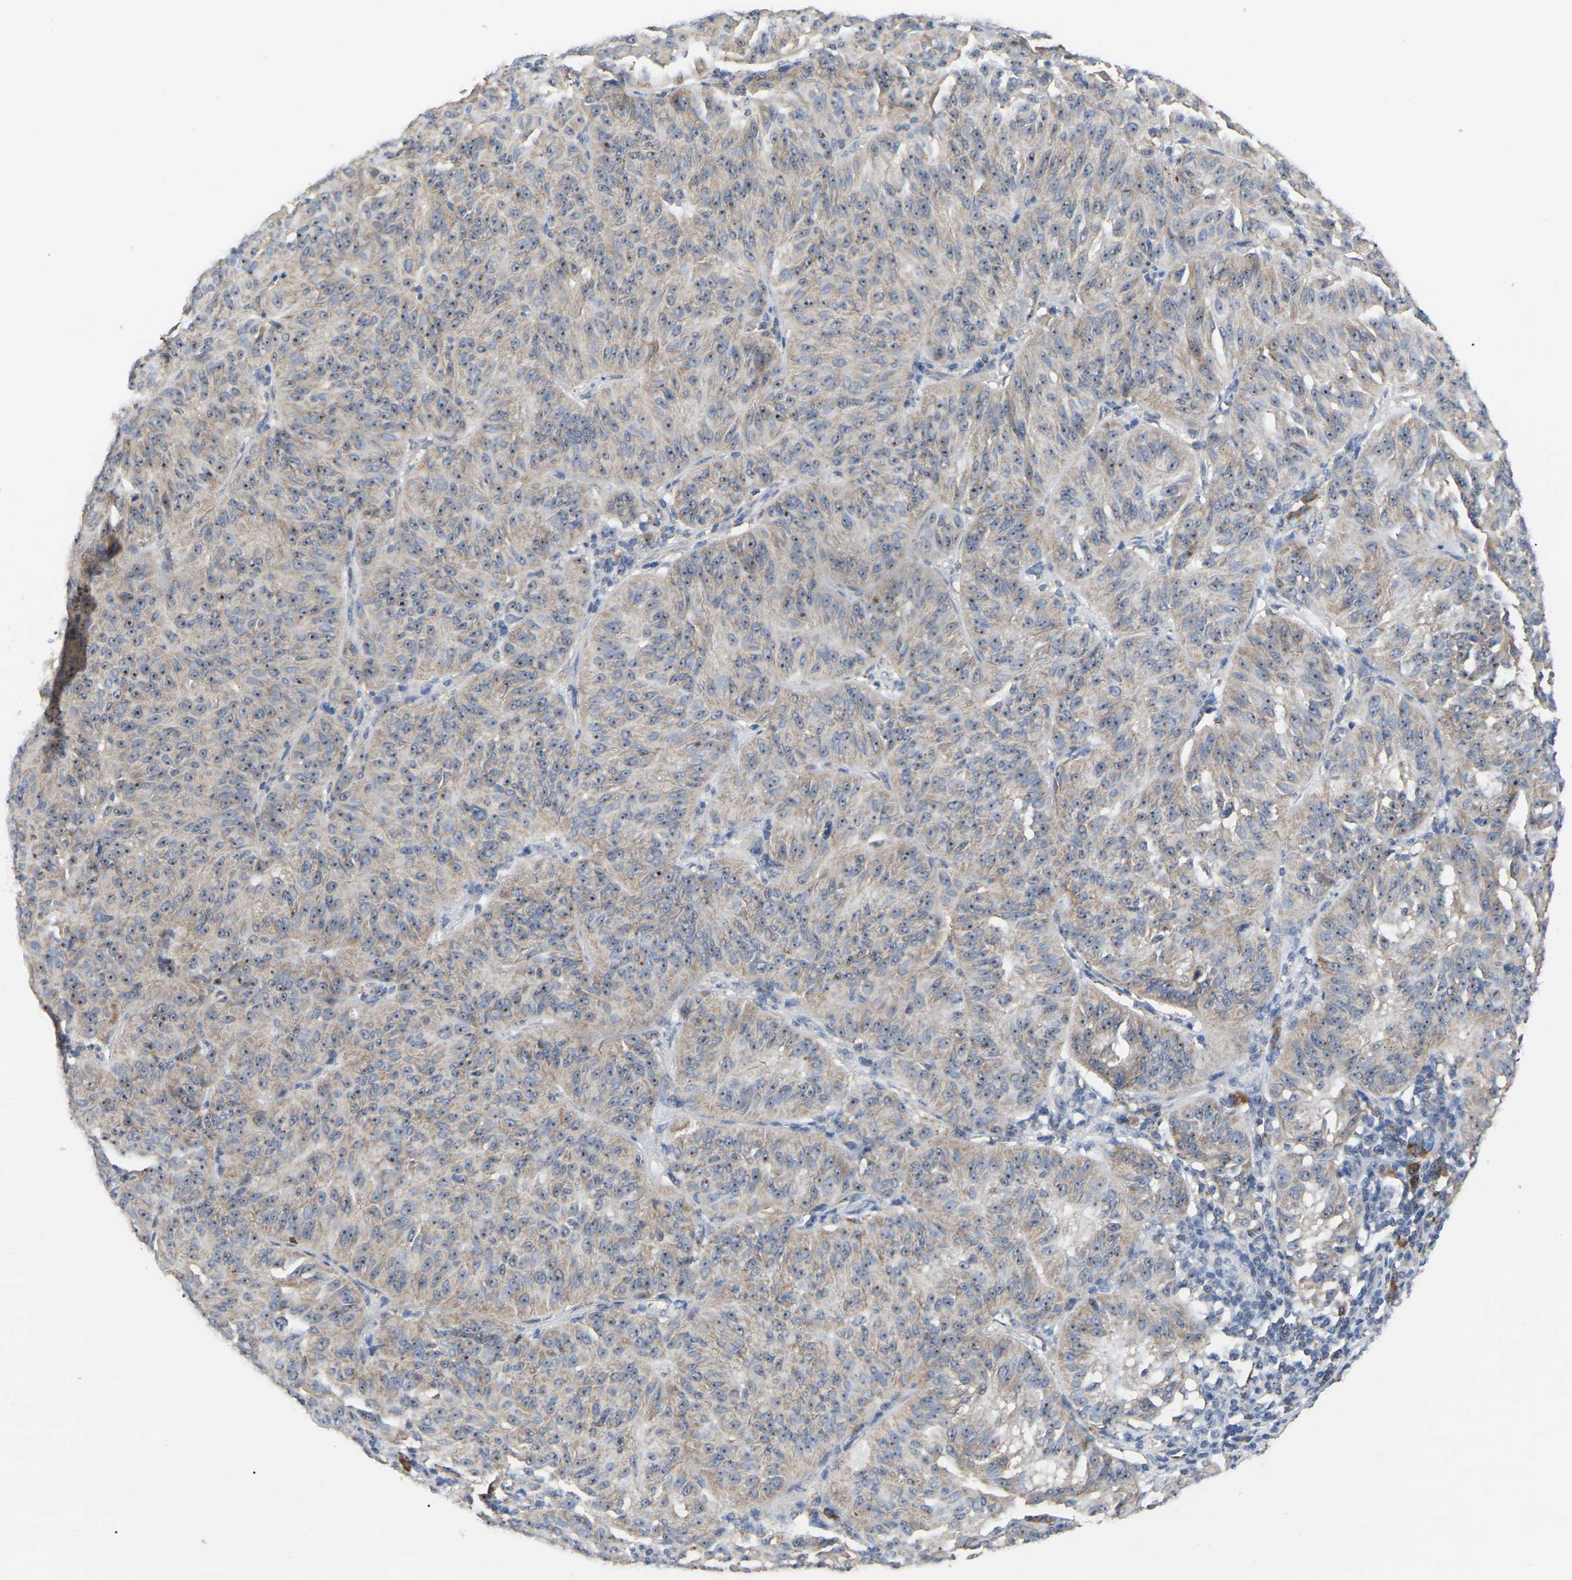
{"staining": {"intensity": "moderate", "quantity": ">75%", "location": "nuclear"}, "tissue": "melanoma", "cell_type": "Tumor cells", "image_type": "cancer", "snomed": [{"axis": "morphology", "description": "Malignant melanoma, NOS"}, {"axis": "topography", "description": "Skin"}], "caption": "Malignant melanoma stained with a protein marker reveals moderate staining in tumor cells.", "gene": "NOP53", "patient": {"sex": "female", "age": 72}}